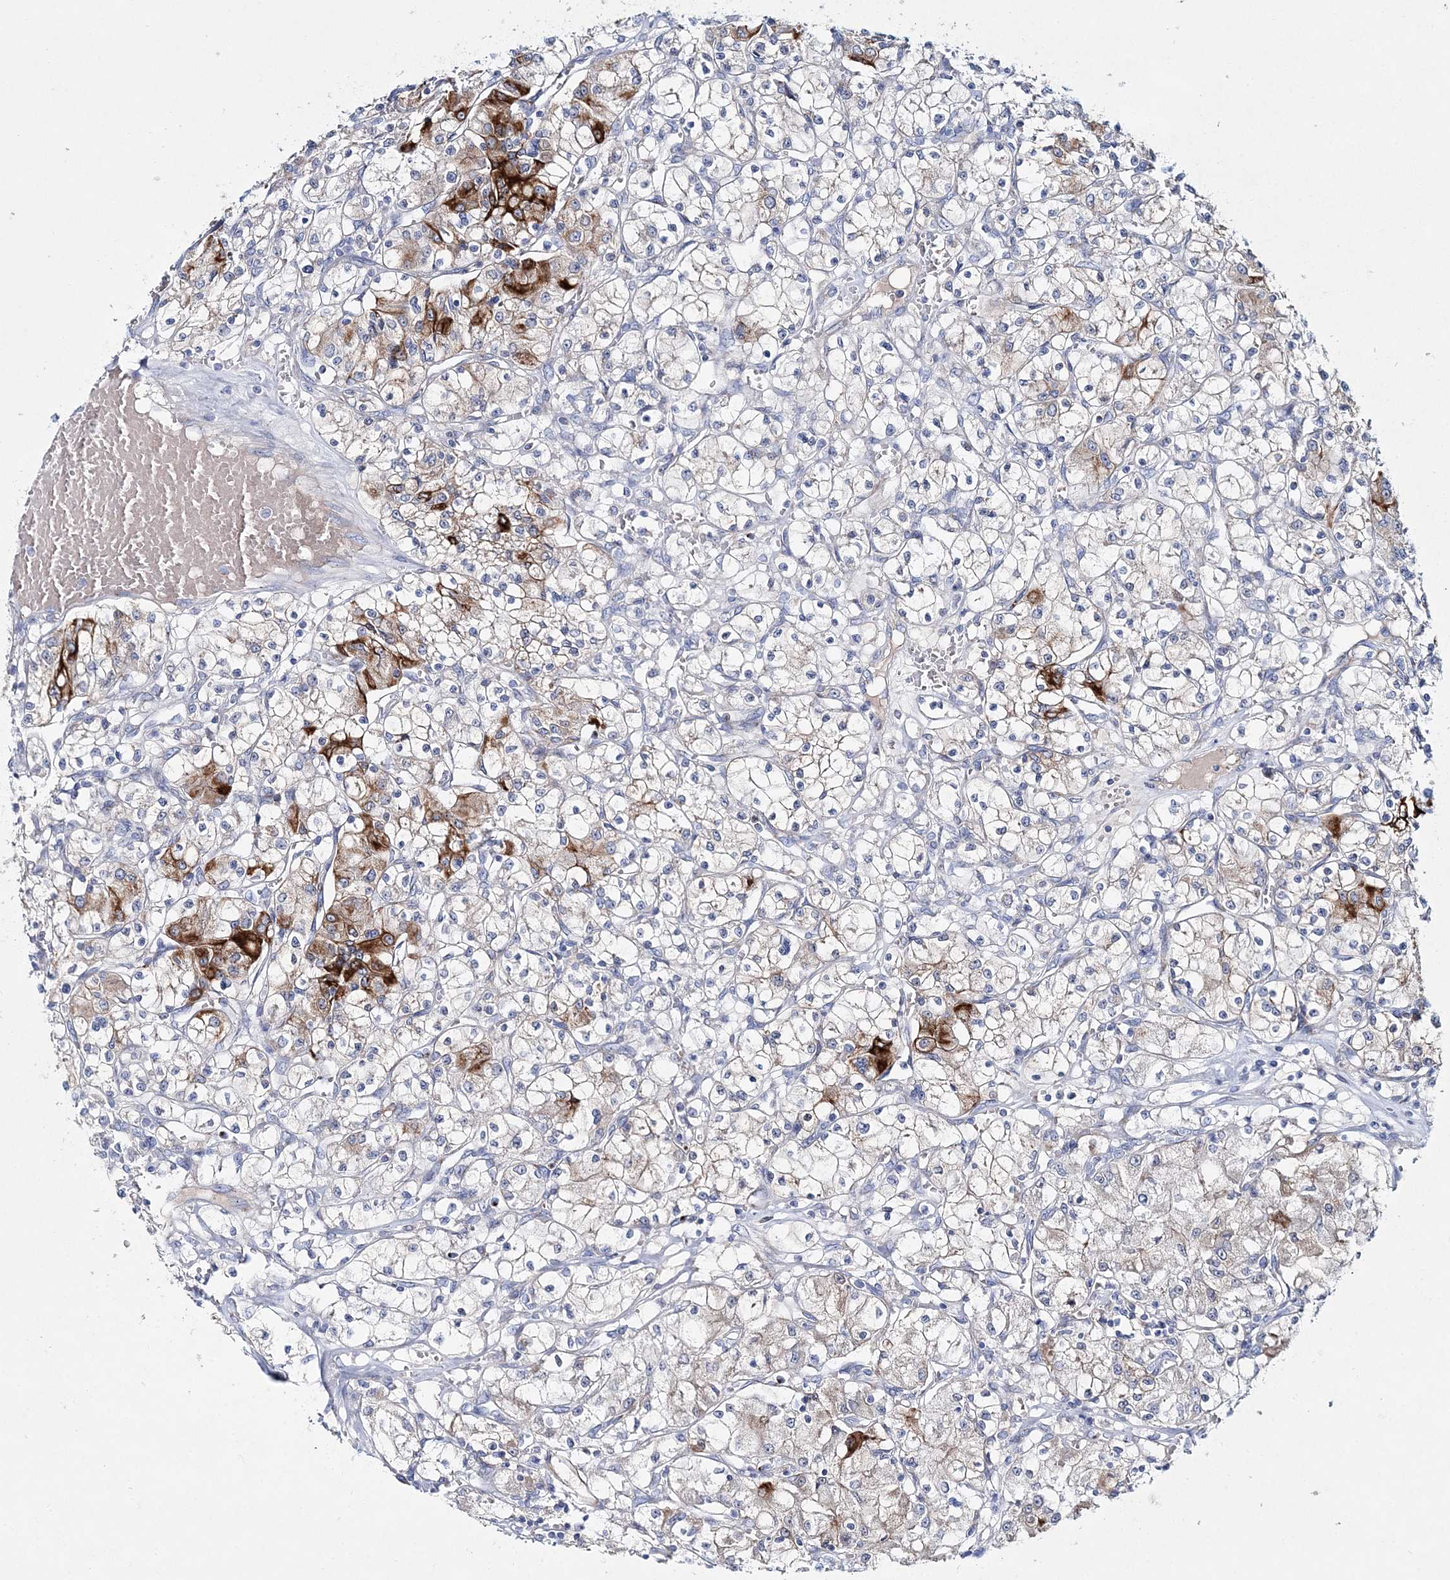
{"staining": {"intensity": "strong", "quantity": "<25%", "location": "cytoplasmic/membranous"}, "tissue": "renal cancer", "cell_type": "Tumor cells", "image_type": "cancer", "snomed": [{"axis": "morphology", "description": "Adenocarcinoma, NOS"}, {"axis": "topography", "description": "Kidney"}], "caption": "This is an image of IHC staining of renal adenocarcinoma, which shows strong staining in the cytoplasmic/membranous of tumor cells.", "gene": "ADGRL1", "patient": {"sex": "female", "age": 59}}